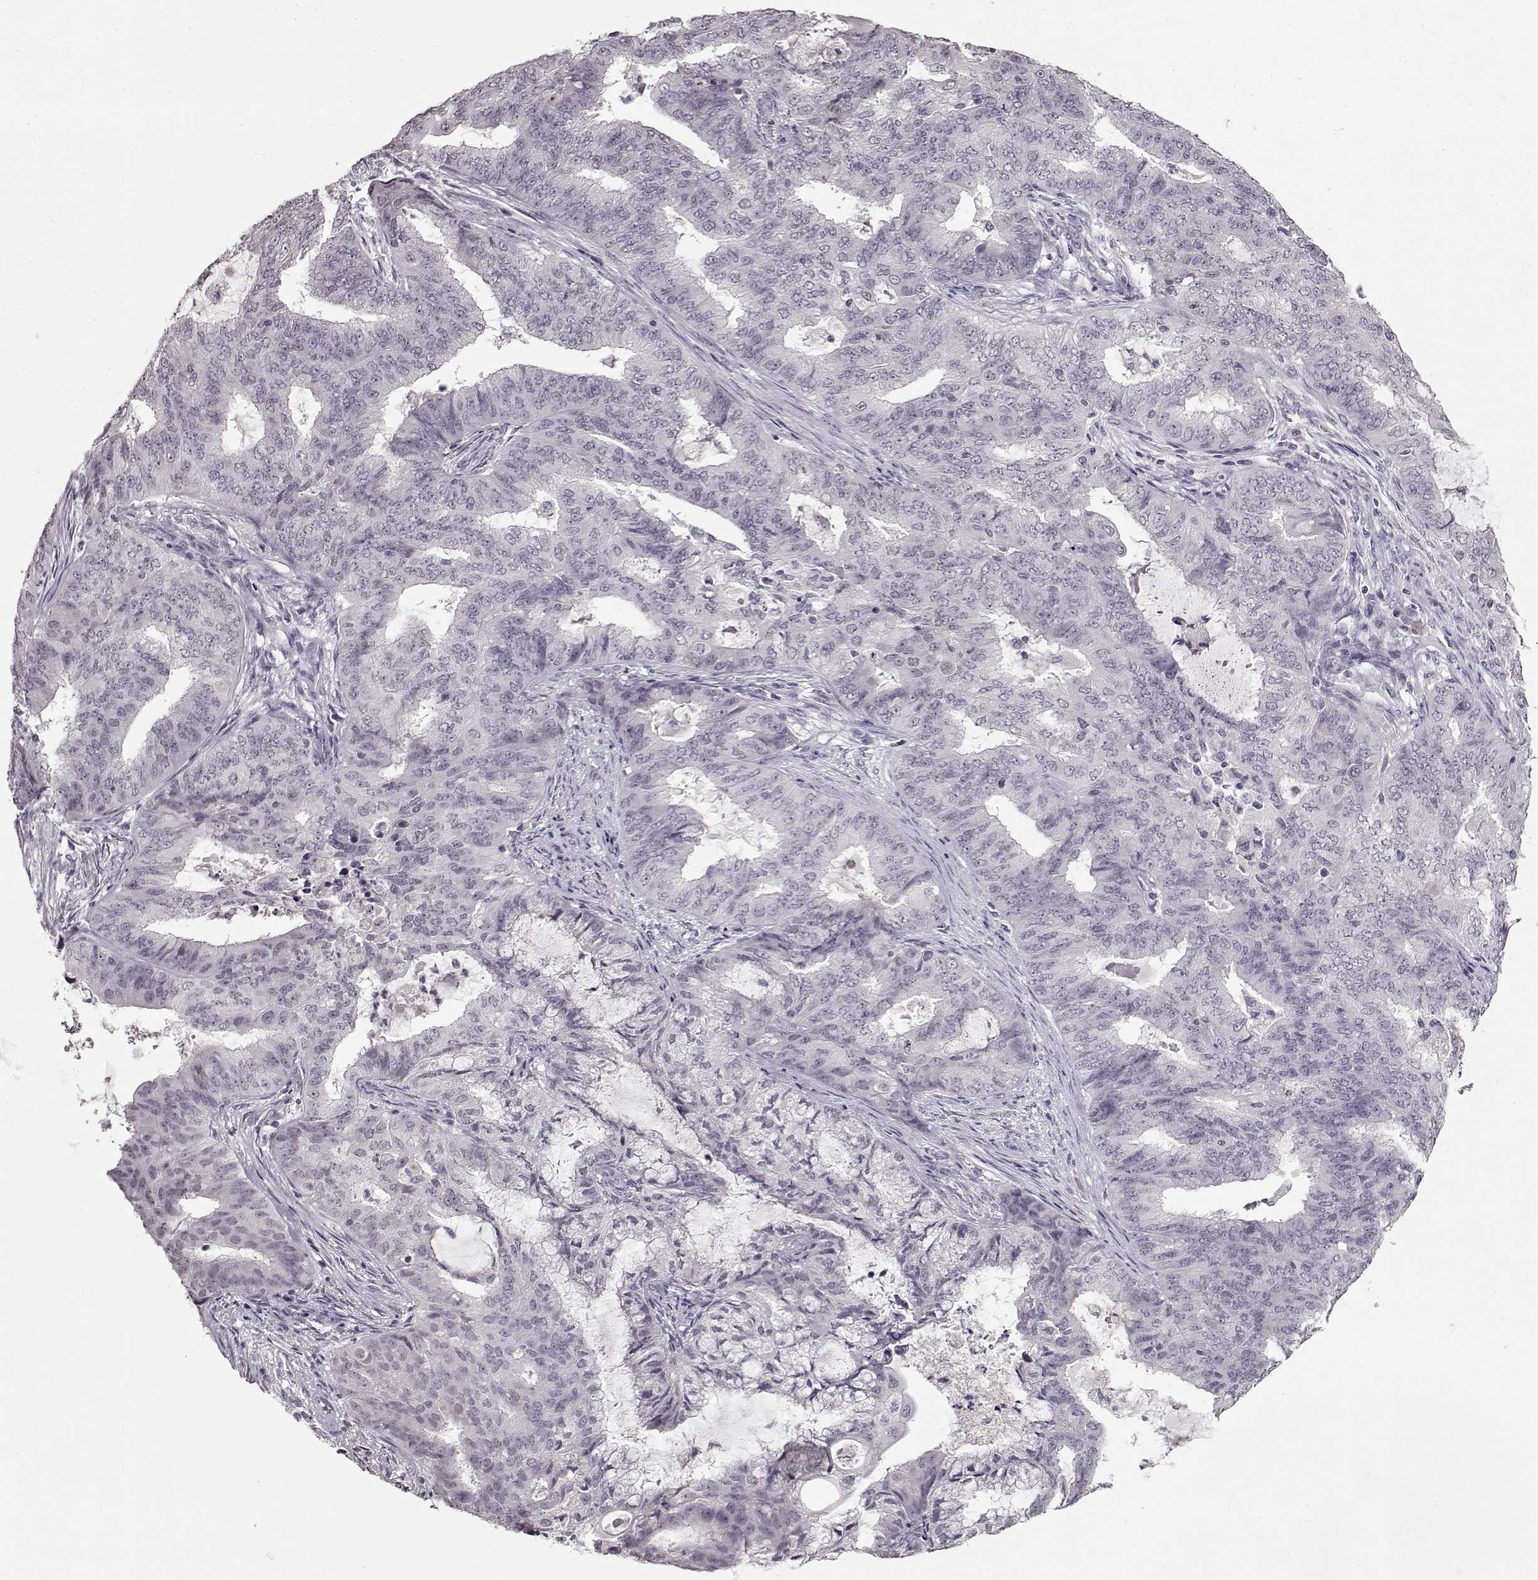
{"staining": {"intensity": "negative", "quantity": "none", "location": "none"}, "tissue": "endometrial cancer", "cell_type": "Tumor cells", "image_type": "cancer", "snomed": [{"axis": "morphology", "description": "Adenocarcinoma, NOS"}, {"axis": "topography", "description": "Endometrium"}], "caption": "This image is of adenocarcinoma (endometrial) stained with IHC to label a protein in brown with the nuclei are counter-stained blue. There is no positivity in tumor cells.", "gene": "RP1L1", "patient": {"sex": "female", "age": 62}}